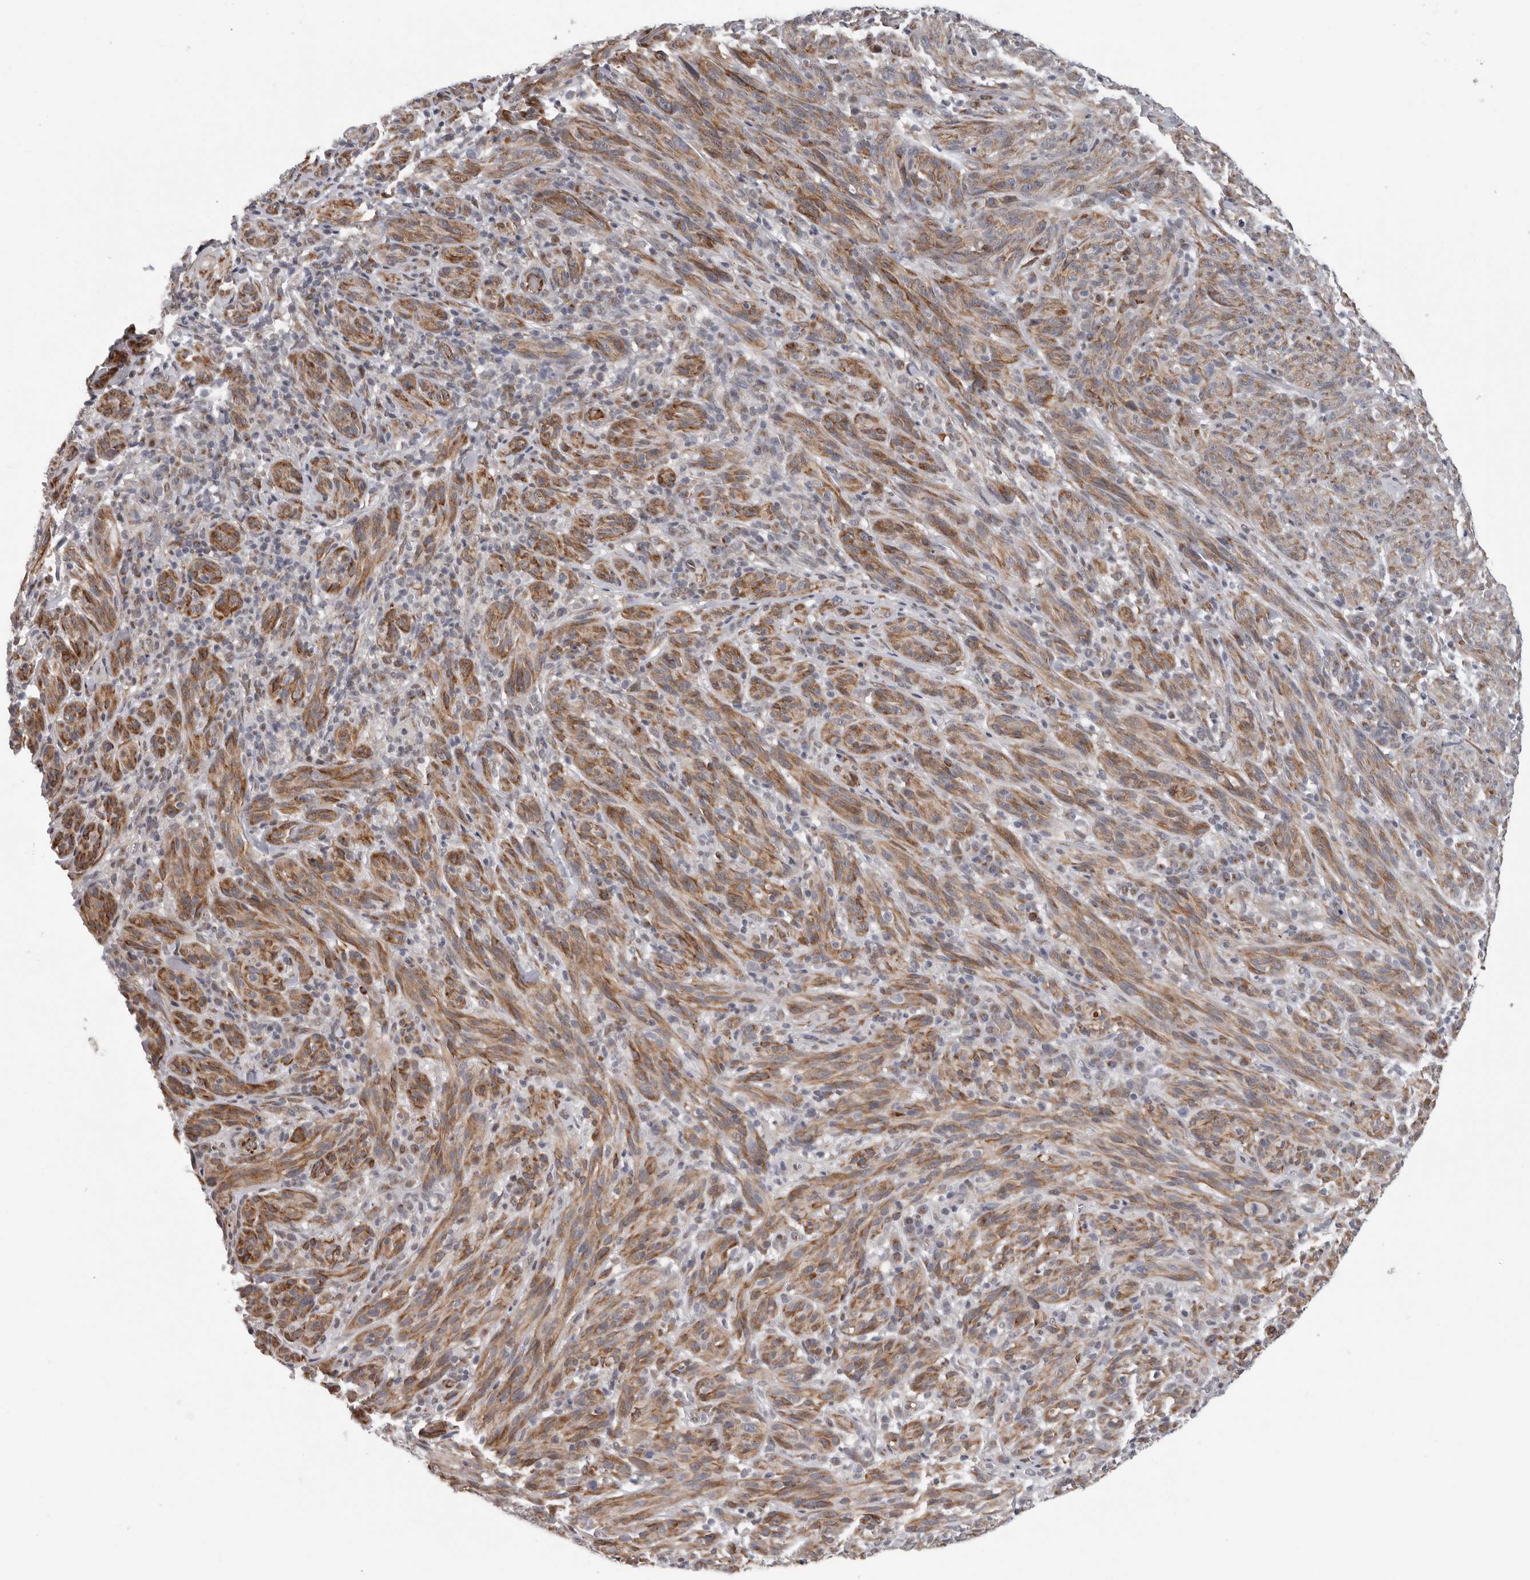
{"staining": {"intensity": "moderate", "quantity": ">75%", "location": "cytoplasmic/membranous"}, "tissue": "melanoma", "cell_type": "Tumor cells", "image_type": "cancer", "snomed": [{"axis": "morphology", "description": "Malignant melanoma, NOS"}, {"axis": "topography", "description": "Skin of head"}], "caption": "Immunohistochemistry (IHC) micrograph of neoplastic tissue: malignant melanoma stained using IHC reveals medium levels of moderate protein expression localized specifically in the cytoplasmic/membranous of tumor cells, appearing as a cytoplasmic/membranous brown color.", "gene": "RALGPS2", "patient": {"sex": "male", "age": 96}}